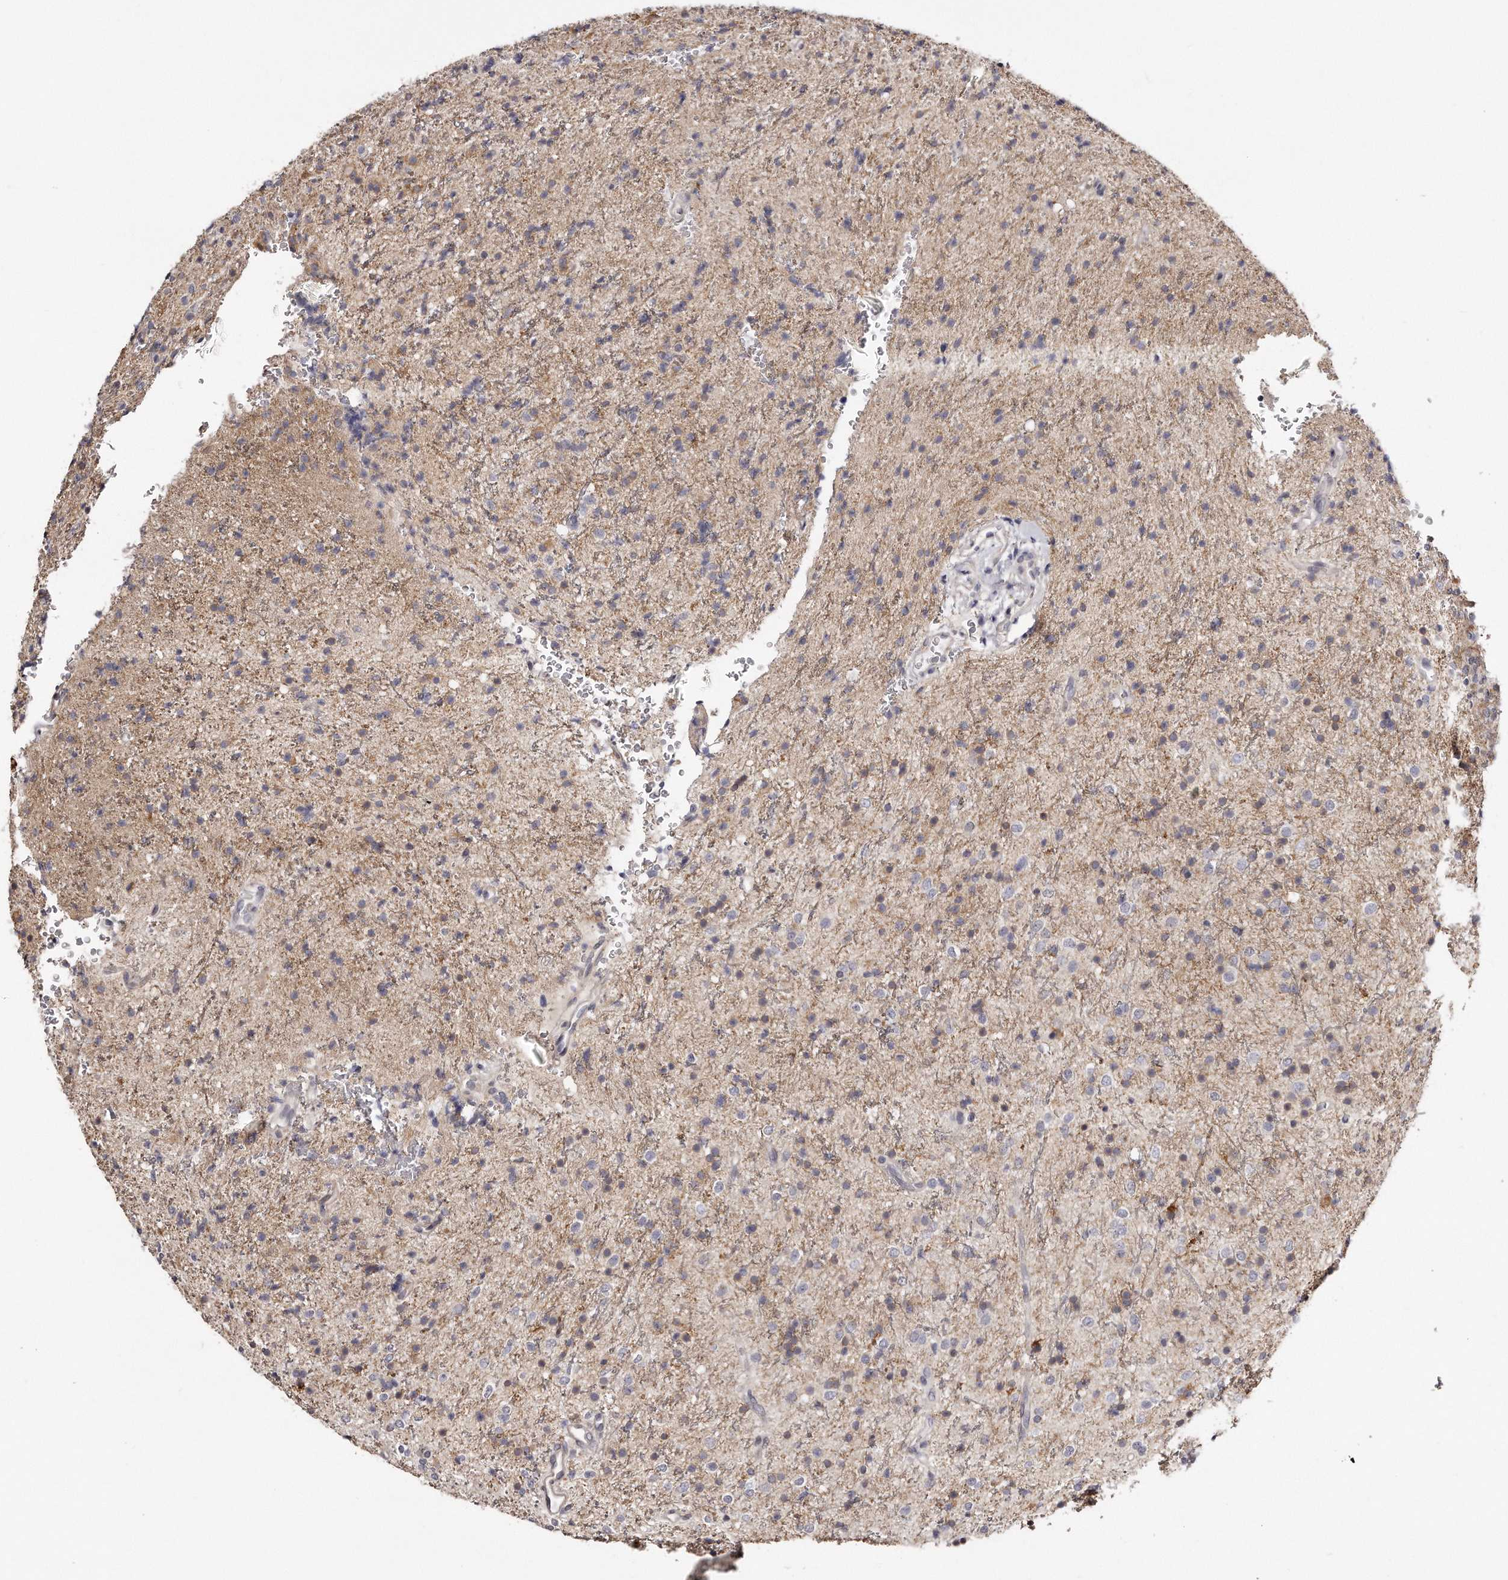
{"staining": {"intensity": "weak", "quantity": "25%-75%", "location": "cytoplasmic/membranous"}, "tissue": "glioma", "cell_type": "Tumor cells", "image_type": "cancer", "snomed": [{"axis": "morphology", "description": "Glioma, malignant, High grade"}, {"axis": "topography", "description": "Brain"}], "caption": "Protein staining of malignant glioma (high-grade) tissue displays weak cytoplasmic/membranous positivity in approximately 25%-75% of tumor cells.", "gene": "TRAPPC14", "patient": {"sex": "male", "age": 34}}